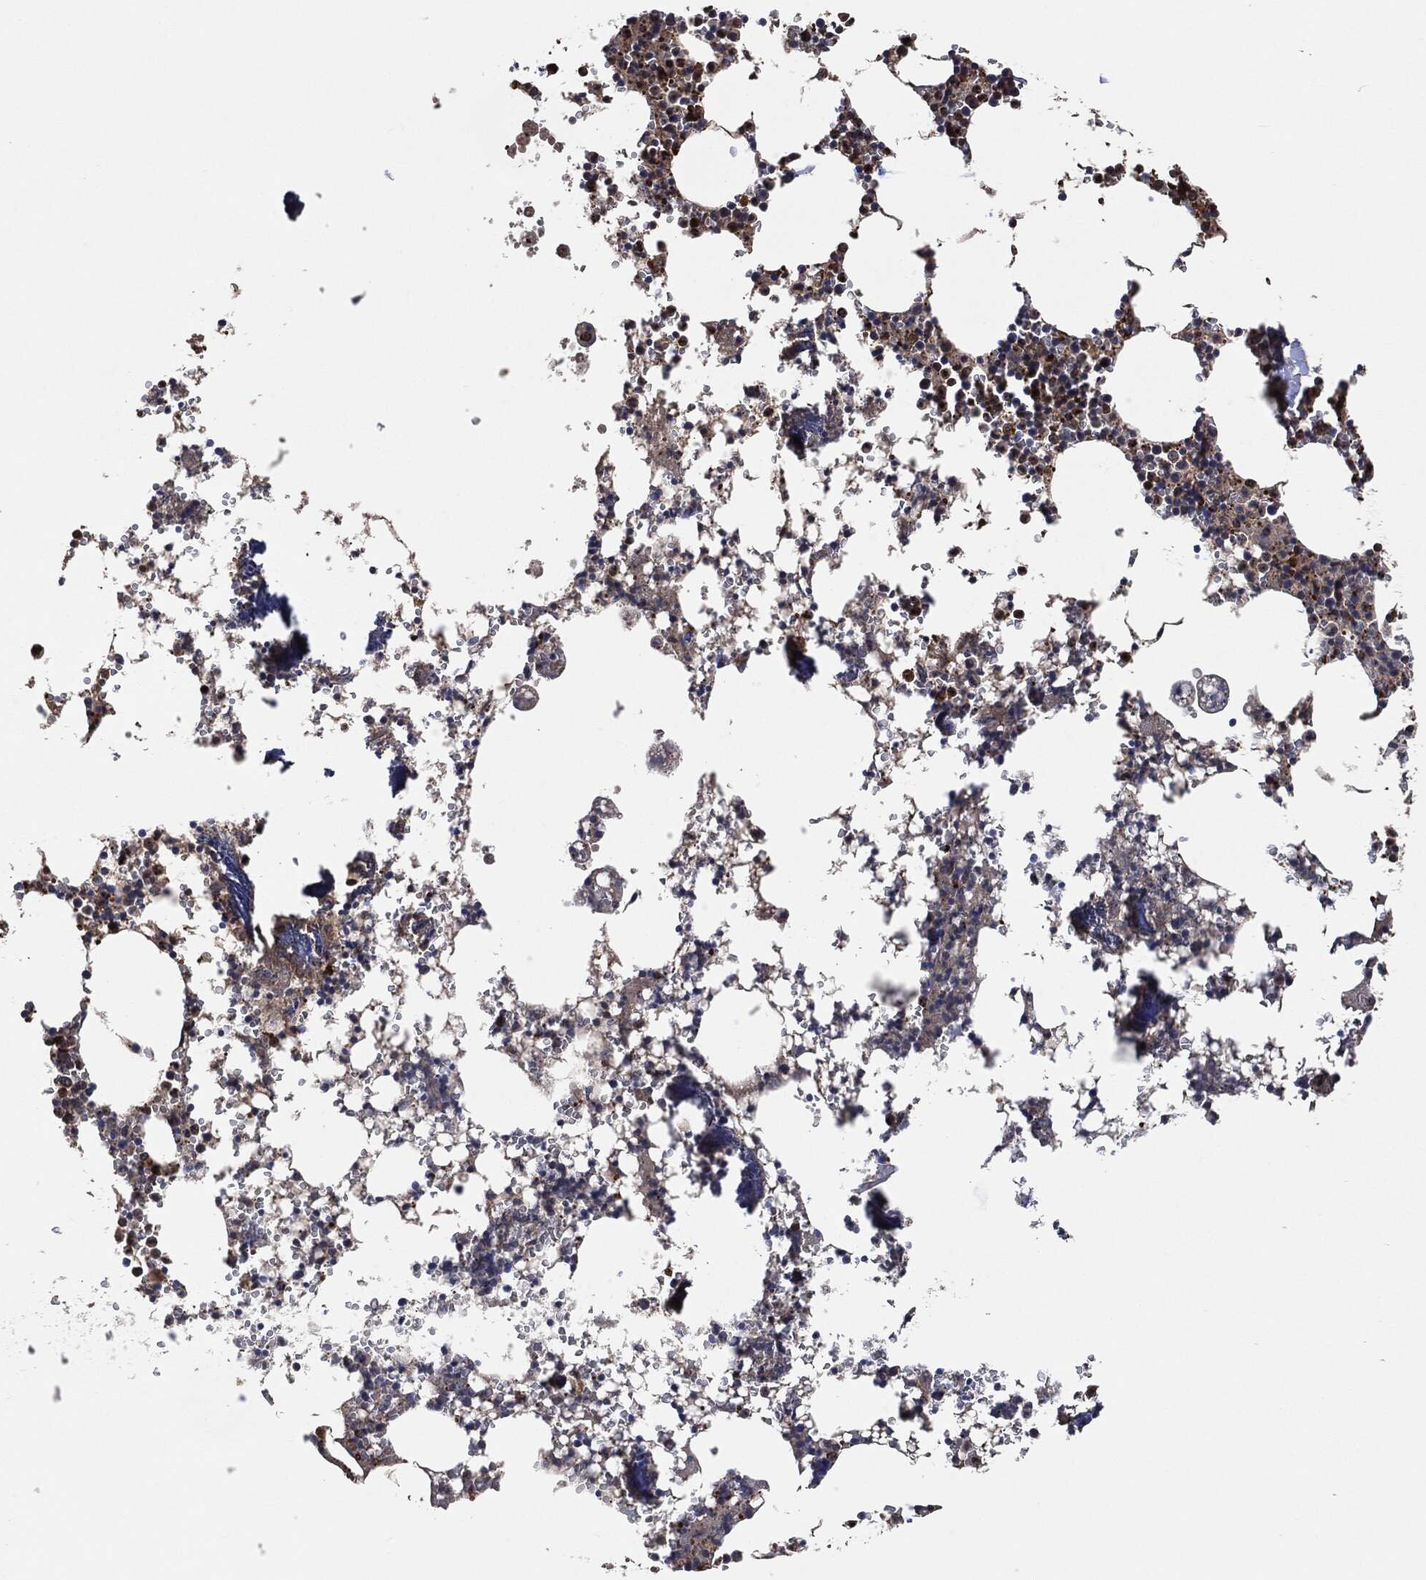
{"staining": {"intensity": "strong", "quantity": "<25%", "location": "nuclear"}, "tissue": "bone marrow", "cell_type": "Hematopoietic cells", "image_type": "normal", "snomed": [{"axis": "morphology", "description": "Normal tissue, NOS"}, {"axis": "topography", "description": "Bone marrow"}], "caption": "Immunohistochemical staining of unremarkable human bone marrow shows <25% levels of strong nuclear protein positivity in about <25% of hematopoietic cells. (DAB (3,3'-diaminobenzidine) = brown stain, brightfield microscopy at high magnification).", "gene": "TPT1", "patient": {"sex": "female", "age": 64}}